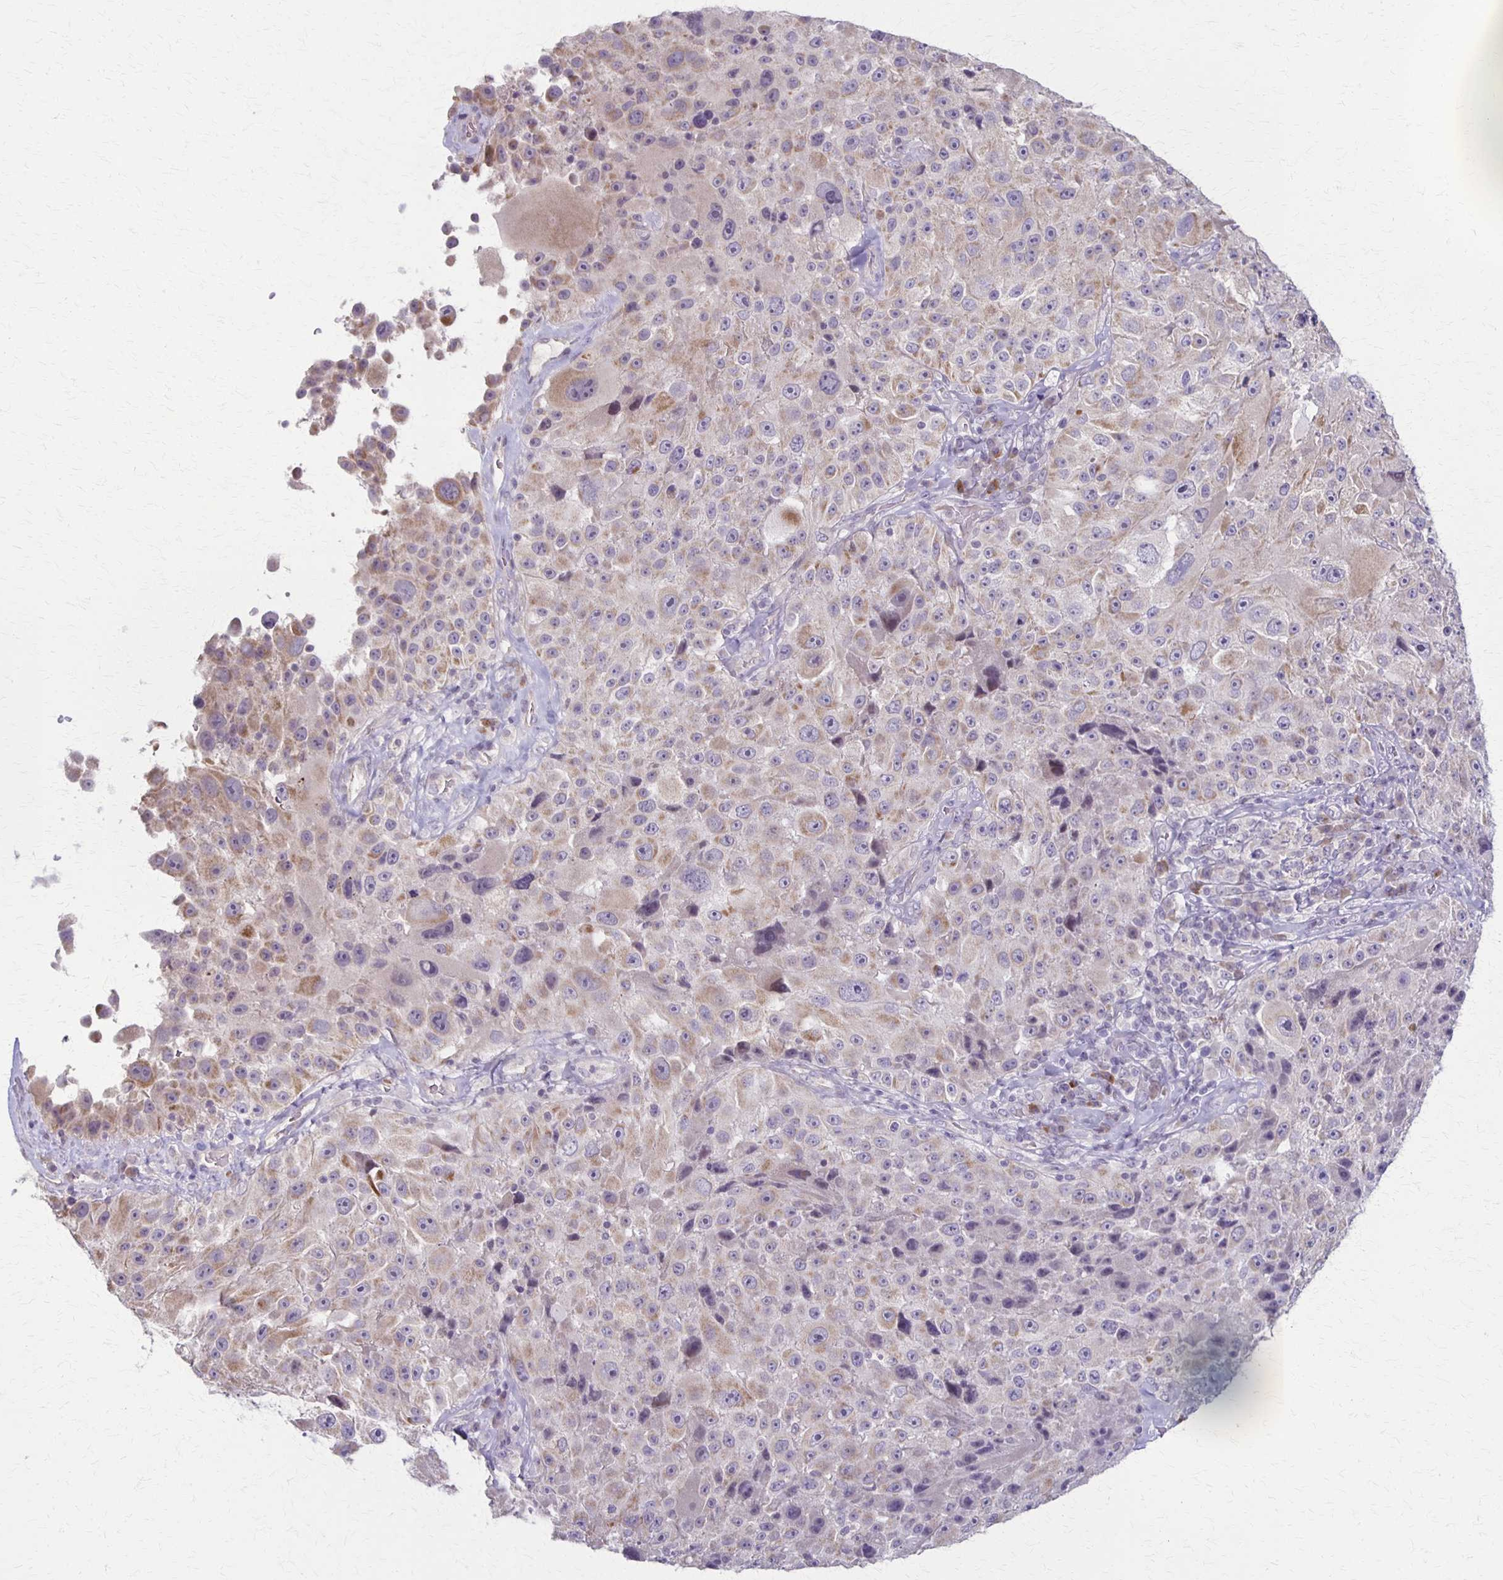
{"staining": {"intensity": "weak", "quantity": "25%-75%", "location": "cytoplasmic/membranous"}, "tissue": "melanoma", "cell_type": "Tumor cells", "image_type": "cancer", "snomed": [{"axis": "morphology", "description": "Malignant melanoma, Metastatic site"}, {"axis": "topography", "description": "Lymph node"}], "caption": "This photomicrograph exhibits immunohistochemistry (IHC) staining of human melanoma, with low weak cytoplasmic/membranous expression in about 25%-75% of tumor cells.", "gene": "SLC35E2B", "patient": {"sex": "male", "age": 62}}